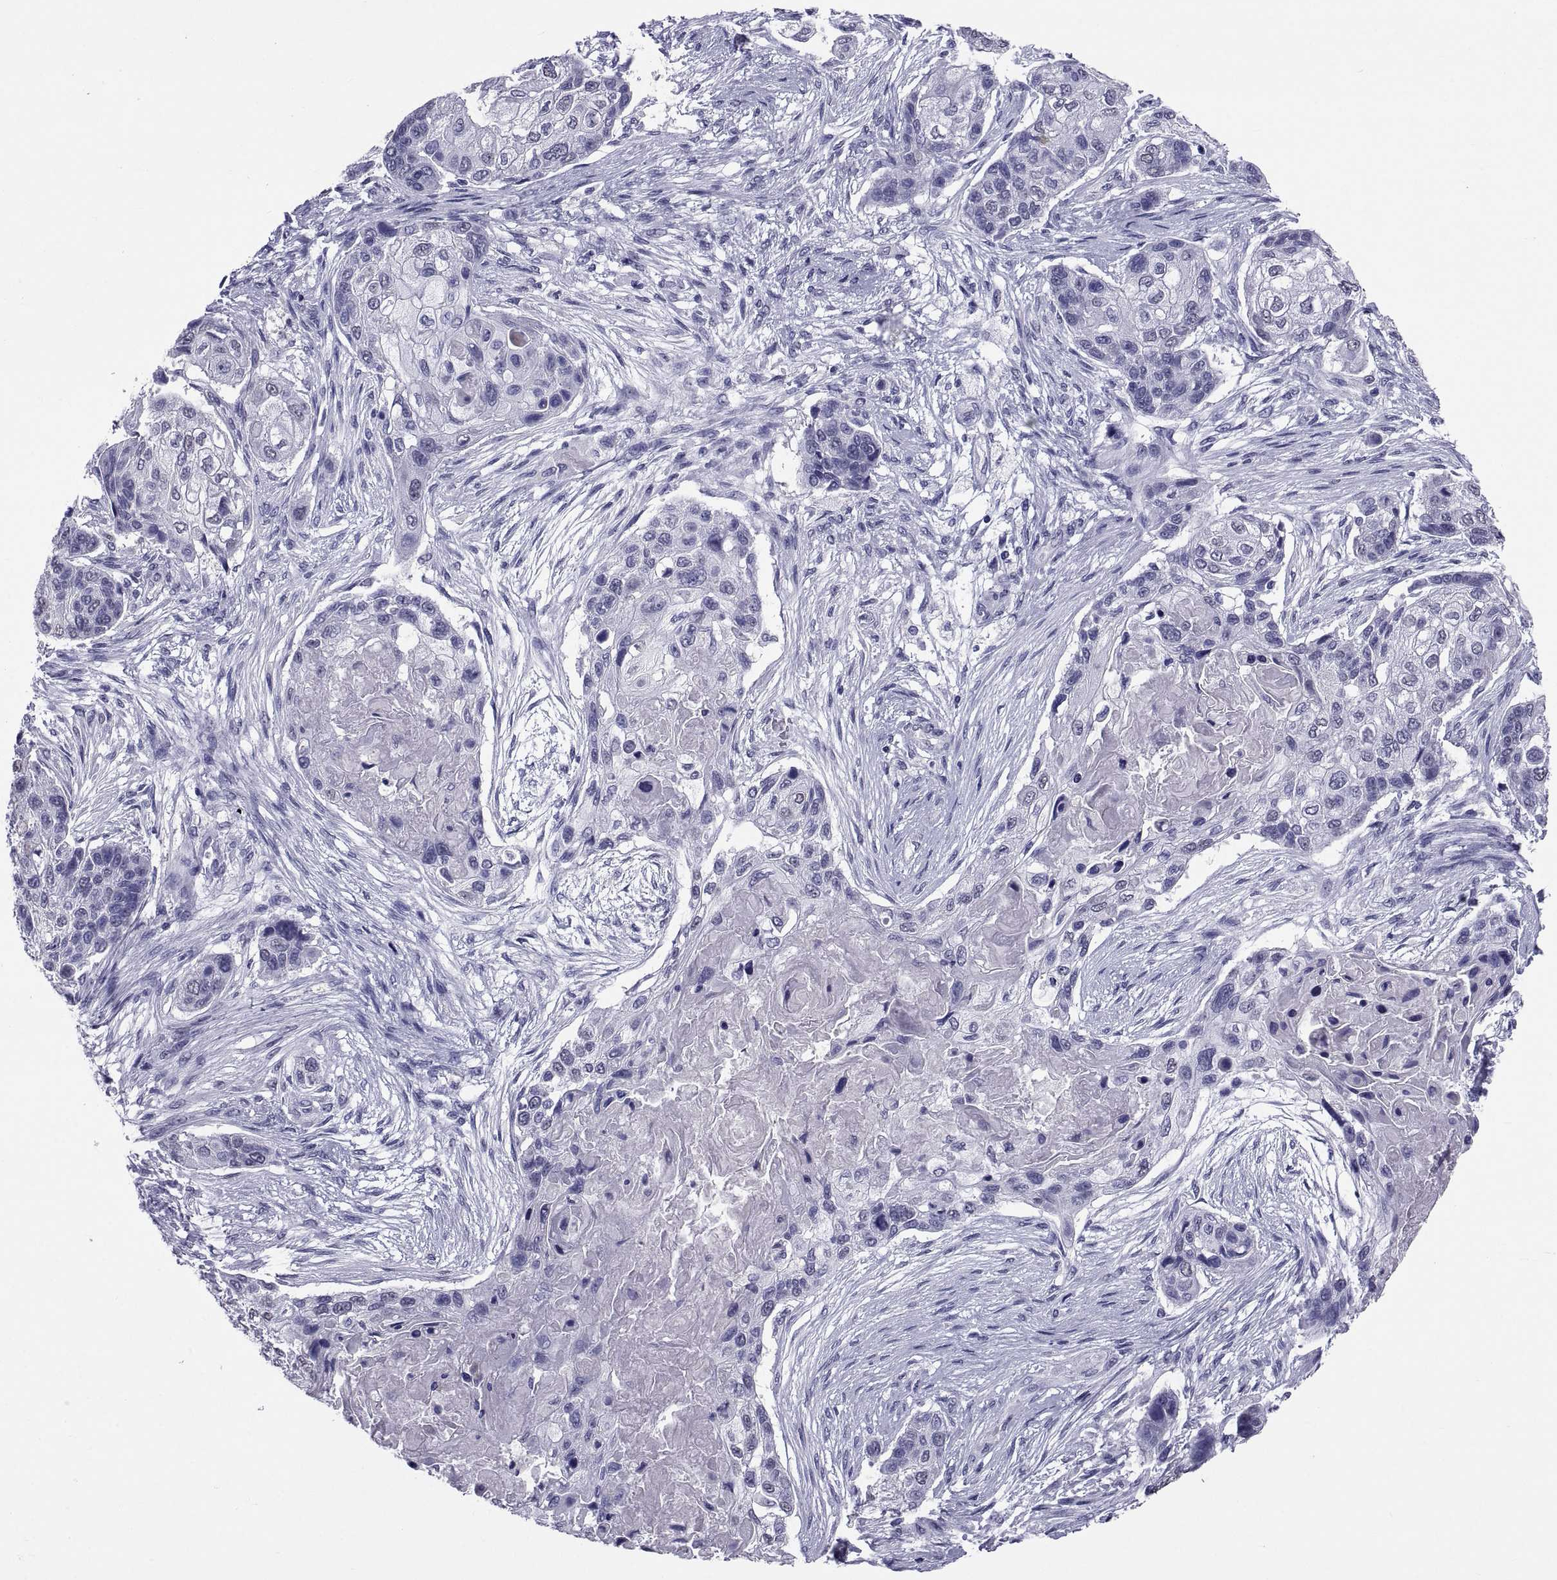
{"staining": {"intensity": "negative", "quantity": "none", "location": "none"}, "tissue": "lung cancer", "cell_type": "Tumor cells", "image_type": "cancer", "snomed": [{"axis": "morphology", "description": "Squamous cell carcinoma, NOS"}, {"axis": "topography", "description": "Lung"}], "caption": "DAB immunohistochemical staining of lung cancer (squamous cell carcinoma) displays no significant staining in tumor cells.", "gene": "TGFBR3L", "patient": {"sex": "male", "age": 69}}